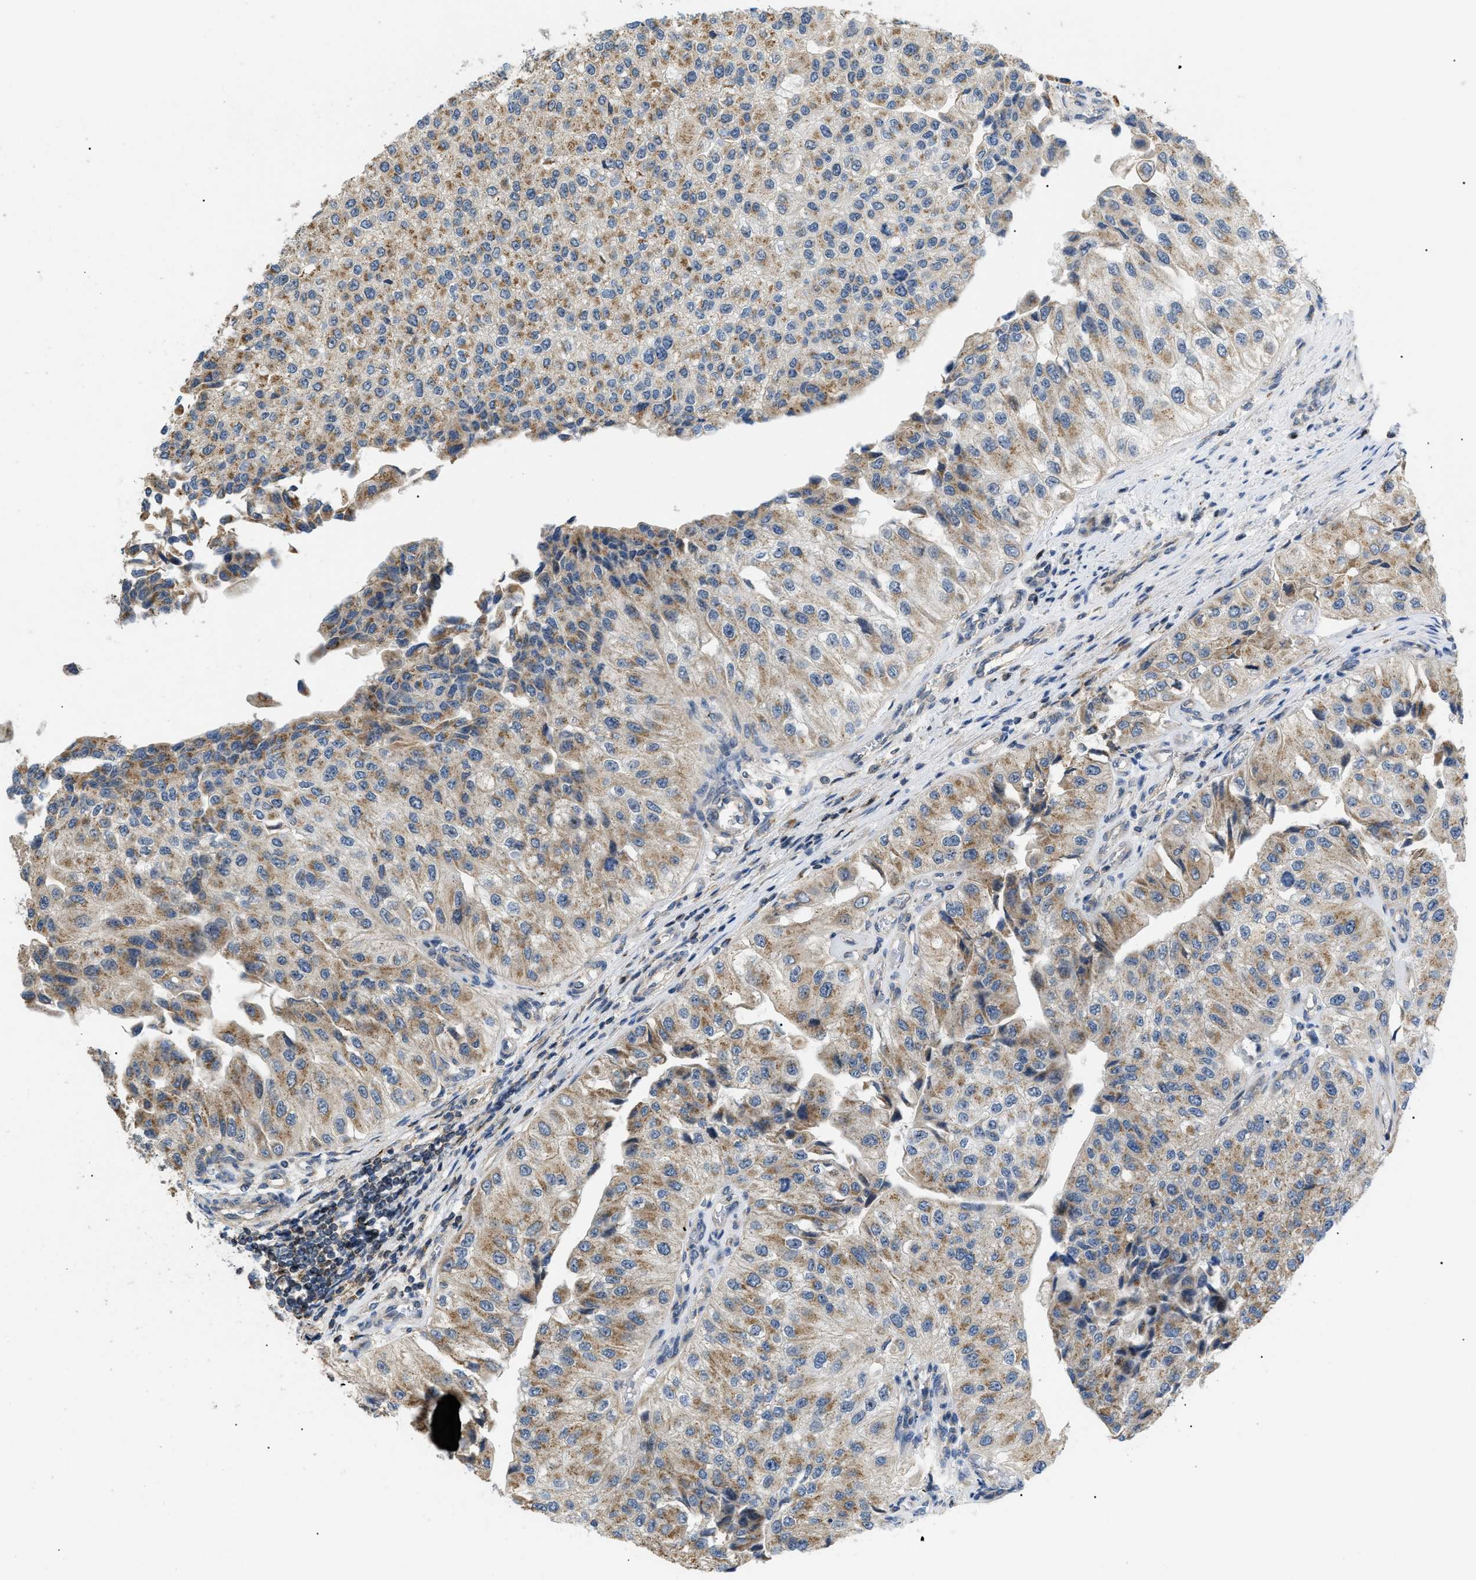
{"staining": {"intensity": "moderate", "quantity": ">75%", "location": "cytoplasmic/membranous"}, "tissue": "urothelial cancer", "cell_type": "Tumor cells", "image_type": "cancer", "snomed": [{"axis": "morphology", "description": "Urothelial carcinoma, High grade"}, {"axis": "topography", "description": "Kidney"}, {"axis": "topography", "description": "Urinary bladder"}], "caption": "Protein staining of urothelial carcinoma (high-grade) tissue demonstrates moderate cytoplasmic/membranous positivity in about >75% of tumor cells. Using DAB (3,3'-diaminobenzidine) (brown) and hematoxylin (blue) stains, captured at high magnification using brightfield microscopy.", "gene": "ZBTB11", "patient": {"sex": "male", "age": 77}}